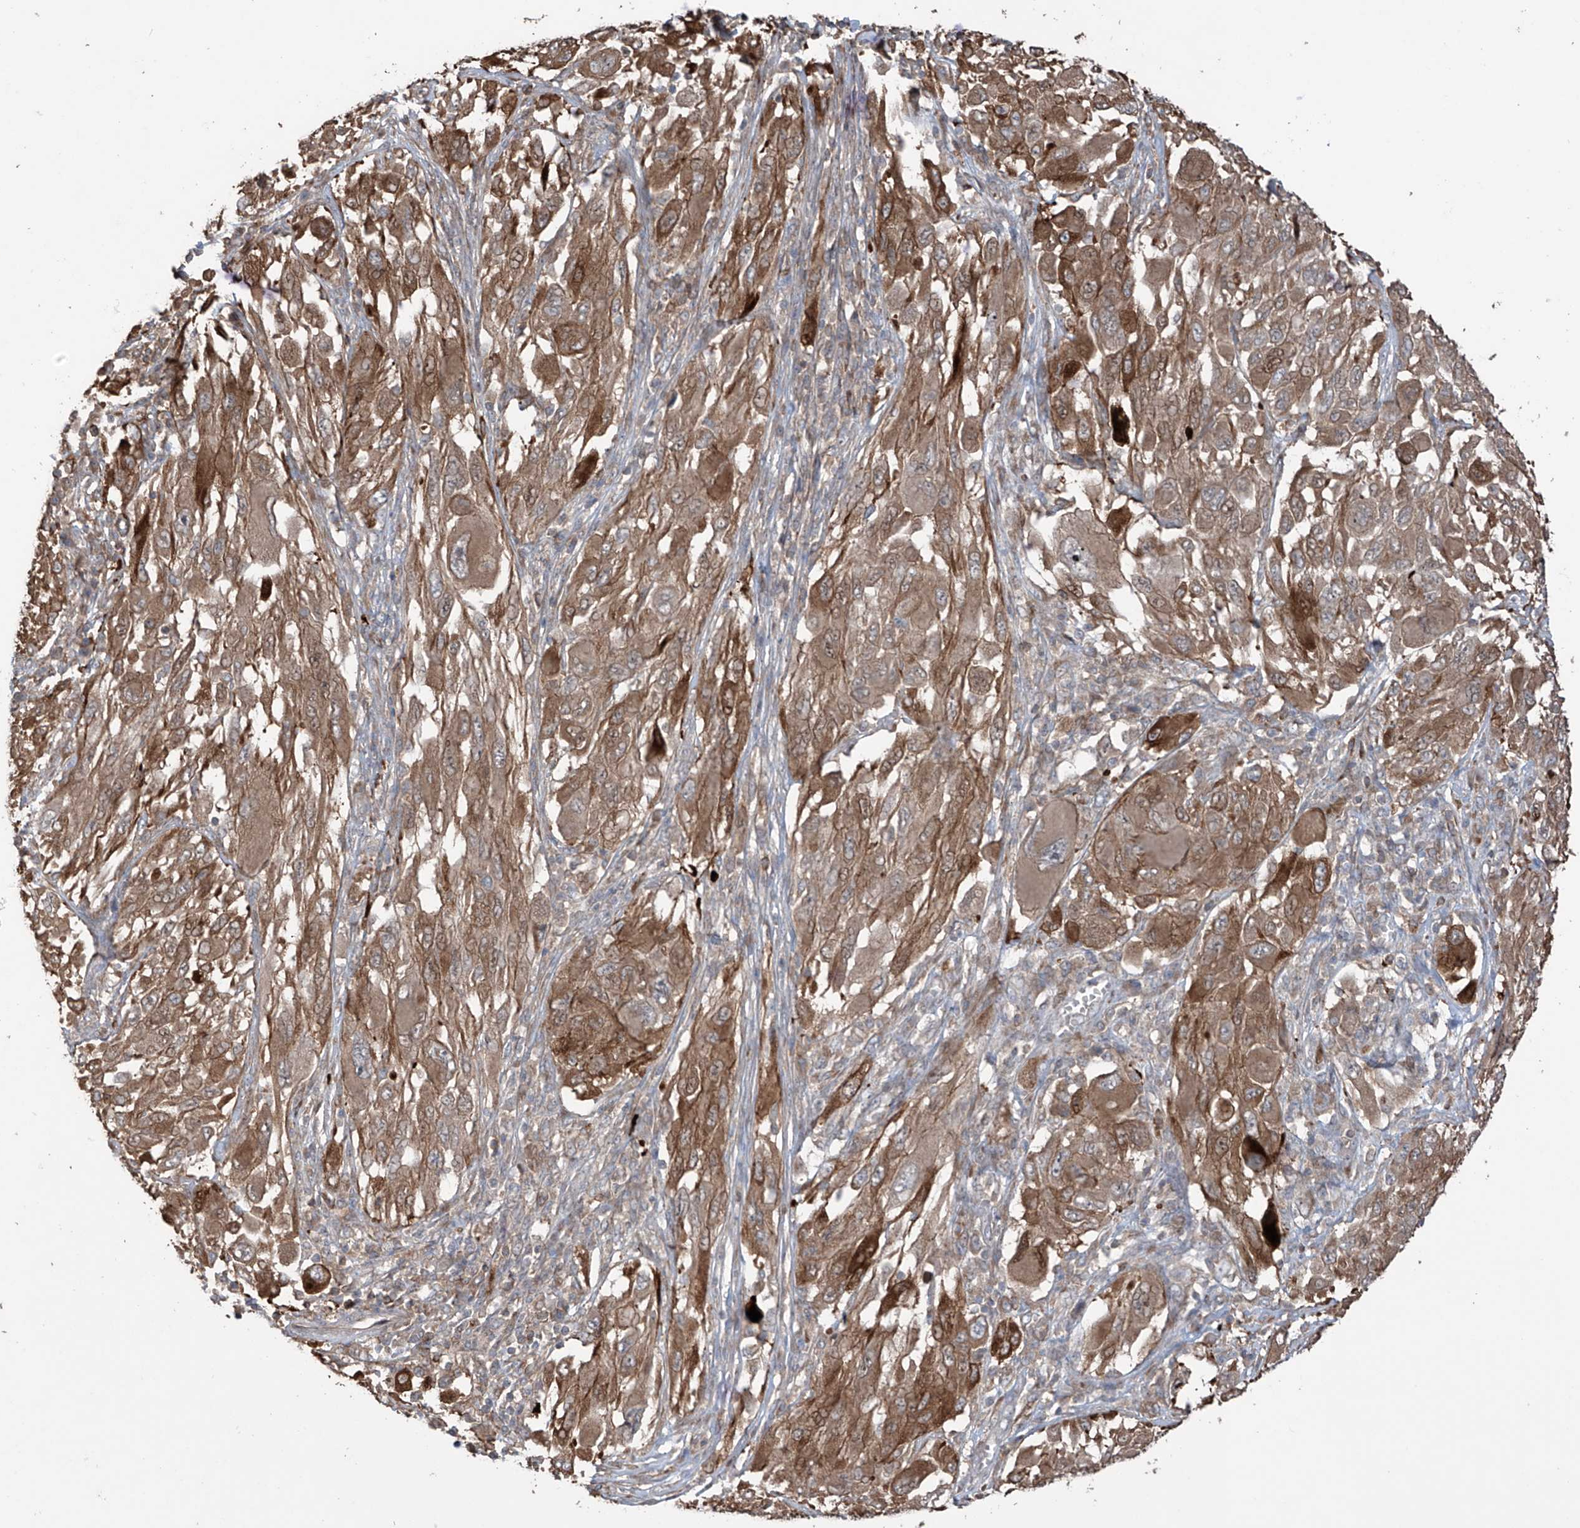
{"staining": {"intensity": "moderate", "quantity": ">75%", "location": "cytoplasmic/membranous"}, "tissue": "melanoma", "cell_type": "Tumor cells", "image_type": "cancer", "snomed": [{"axis": "morphology", "description": "Malignant melanoma, NOS"}, {"axis": "topography", "description": "Skin"}], "caption": "A photomicrograph showing moderate cytoplasmic/membranous positivity in approximately >75% of tumor cells in malignant melanoma, as visualized by brown immunohistochemical staining.", "gene": "SAMD3", "patient": {"sex": "female", "age": 91}}